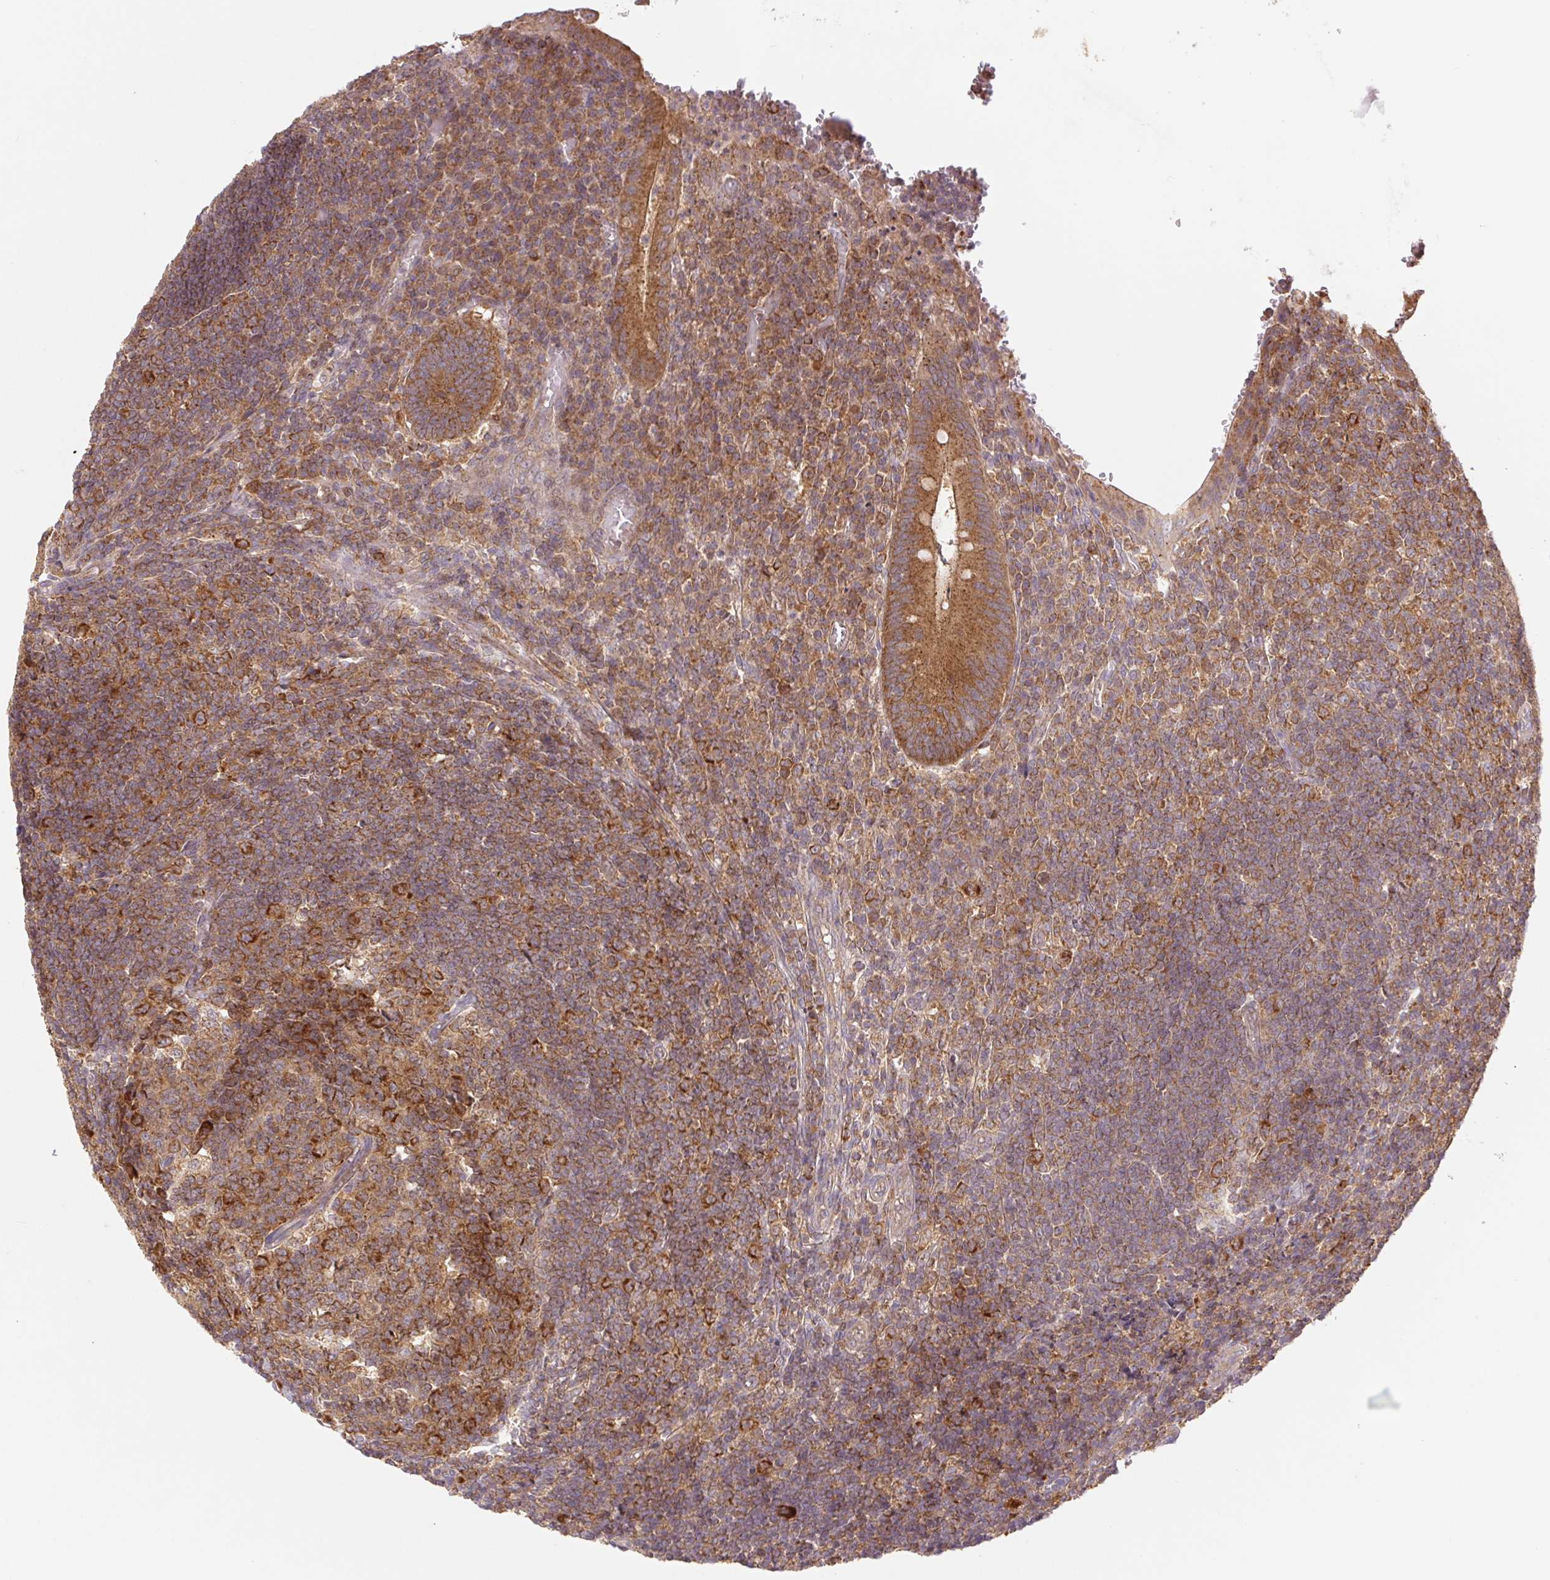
{"staining": {"intensity": "strong", "quantity": ">75%", "location": "cytoplasmic/membranous"}, "tissue": "appendix", "cell_type": "Glandular cells", "image_type": "normal", "snomed": [{"axis": "morphology", "description": "Normal tissue, NOS"}, {"axis": "topography", "description": "Appendix"}], "caption": "Immunohistochemical staining of normal appendix shows >75% levels of strong cytoplasmic/membranous protein positivity in approximately >75% of glandular cells.", "gene": "MTHFD1L", "patient": {"sex": "male", "age": 18}}